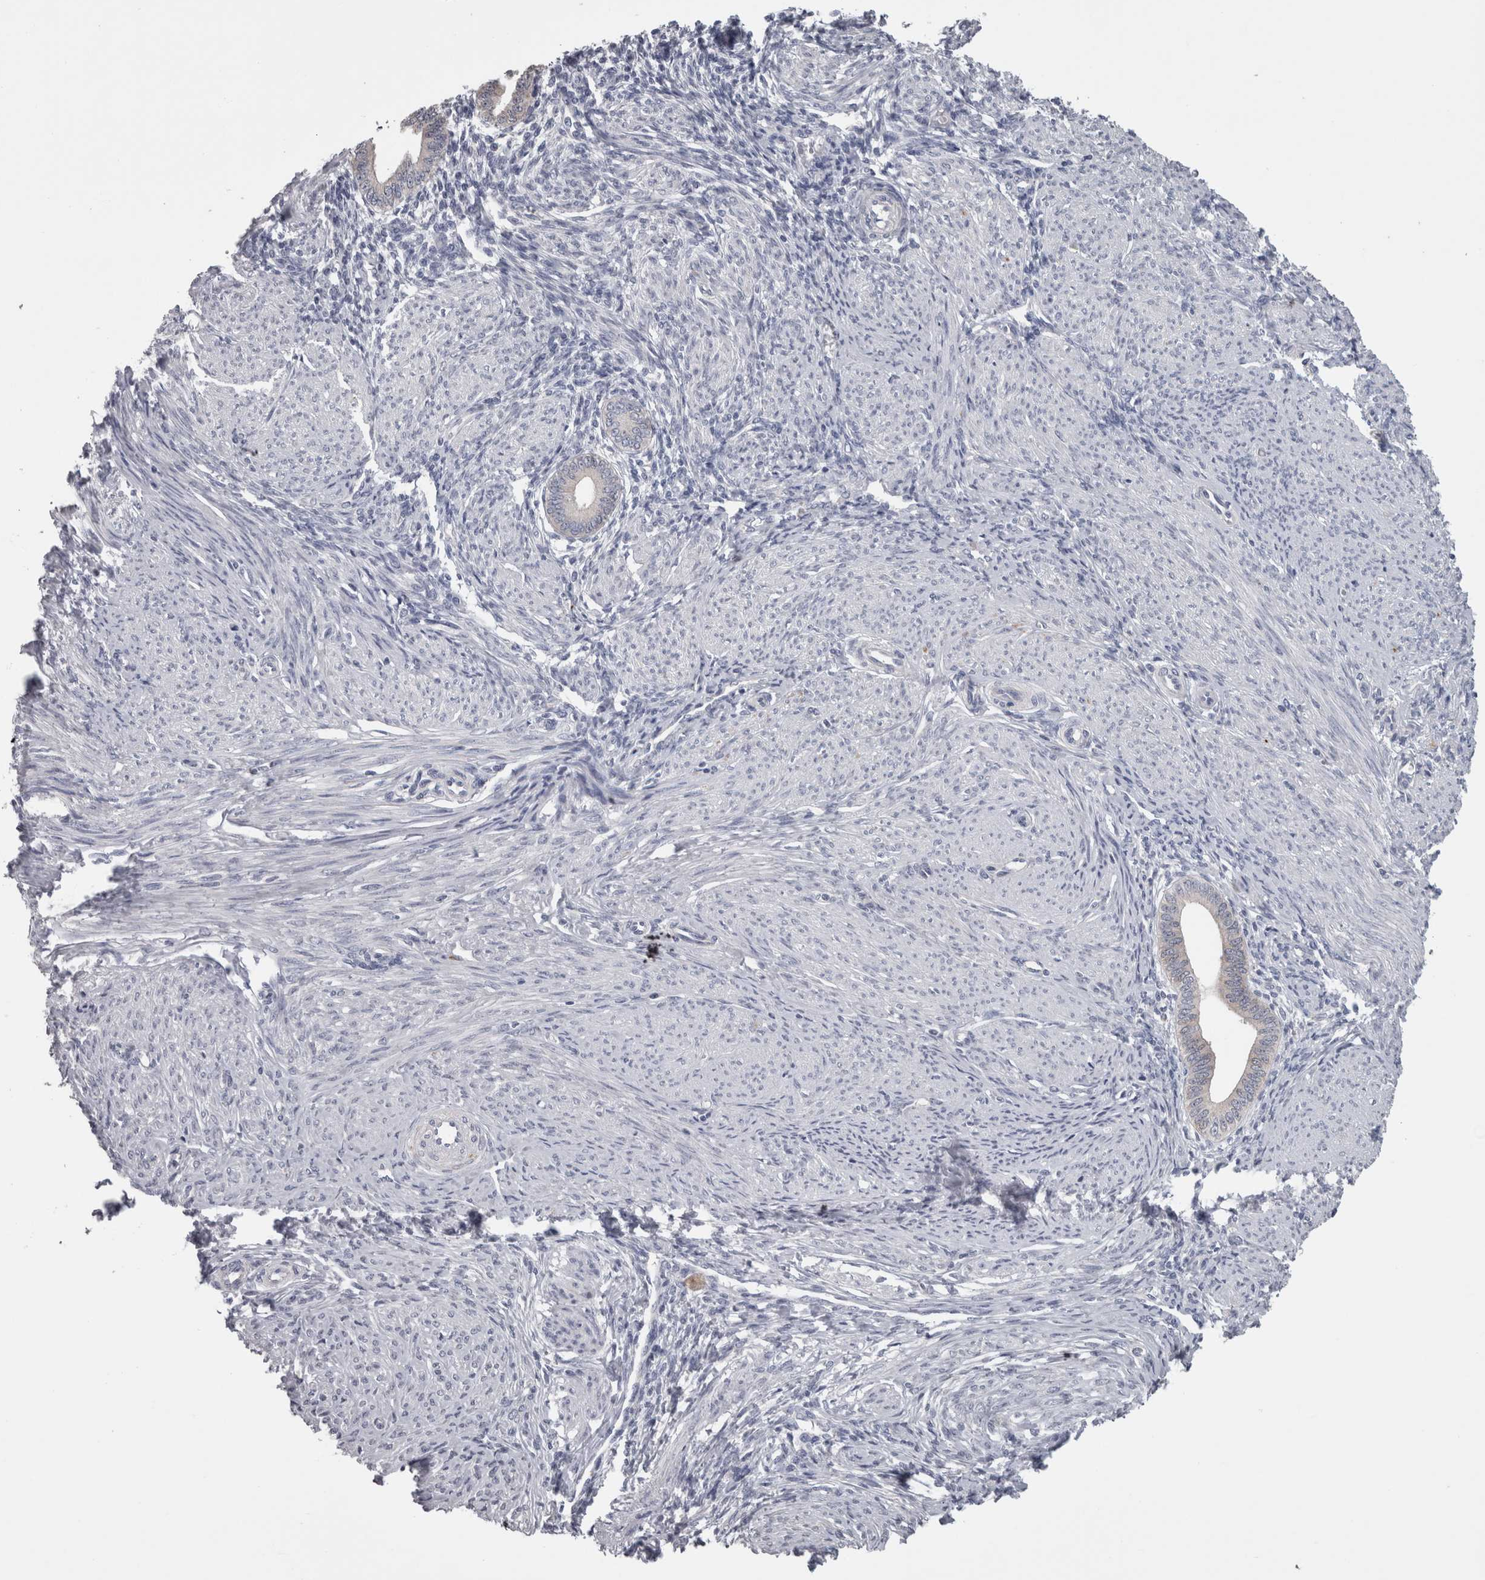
{"staining": {"intensity": "negative", "quantity": "none", "location": "none"}, "tissue": "endometrium", "cell_type": "Cells in endometrial stroma", "image_type": "normal", "snomed": [{"axis": "morphology", "description": "Normal tissue, NOS"}, {"axis": "topography", "description": "Endometrium"}], "caption": "An image of endometrium stained for a protein reveals no brown staining in cells in endometrial stroma.", "gene": "TCAP", "patient": {"sex": "female", "age": 42}}